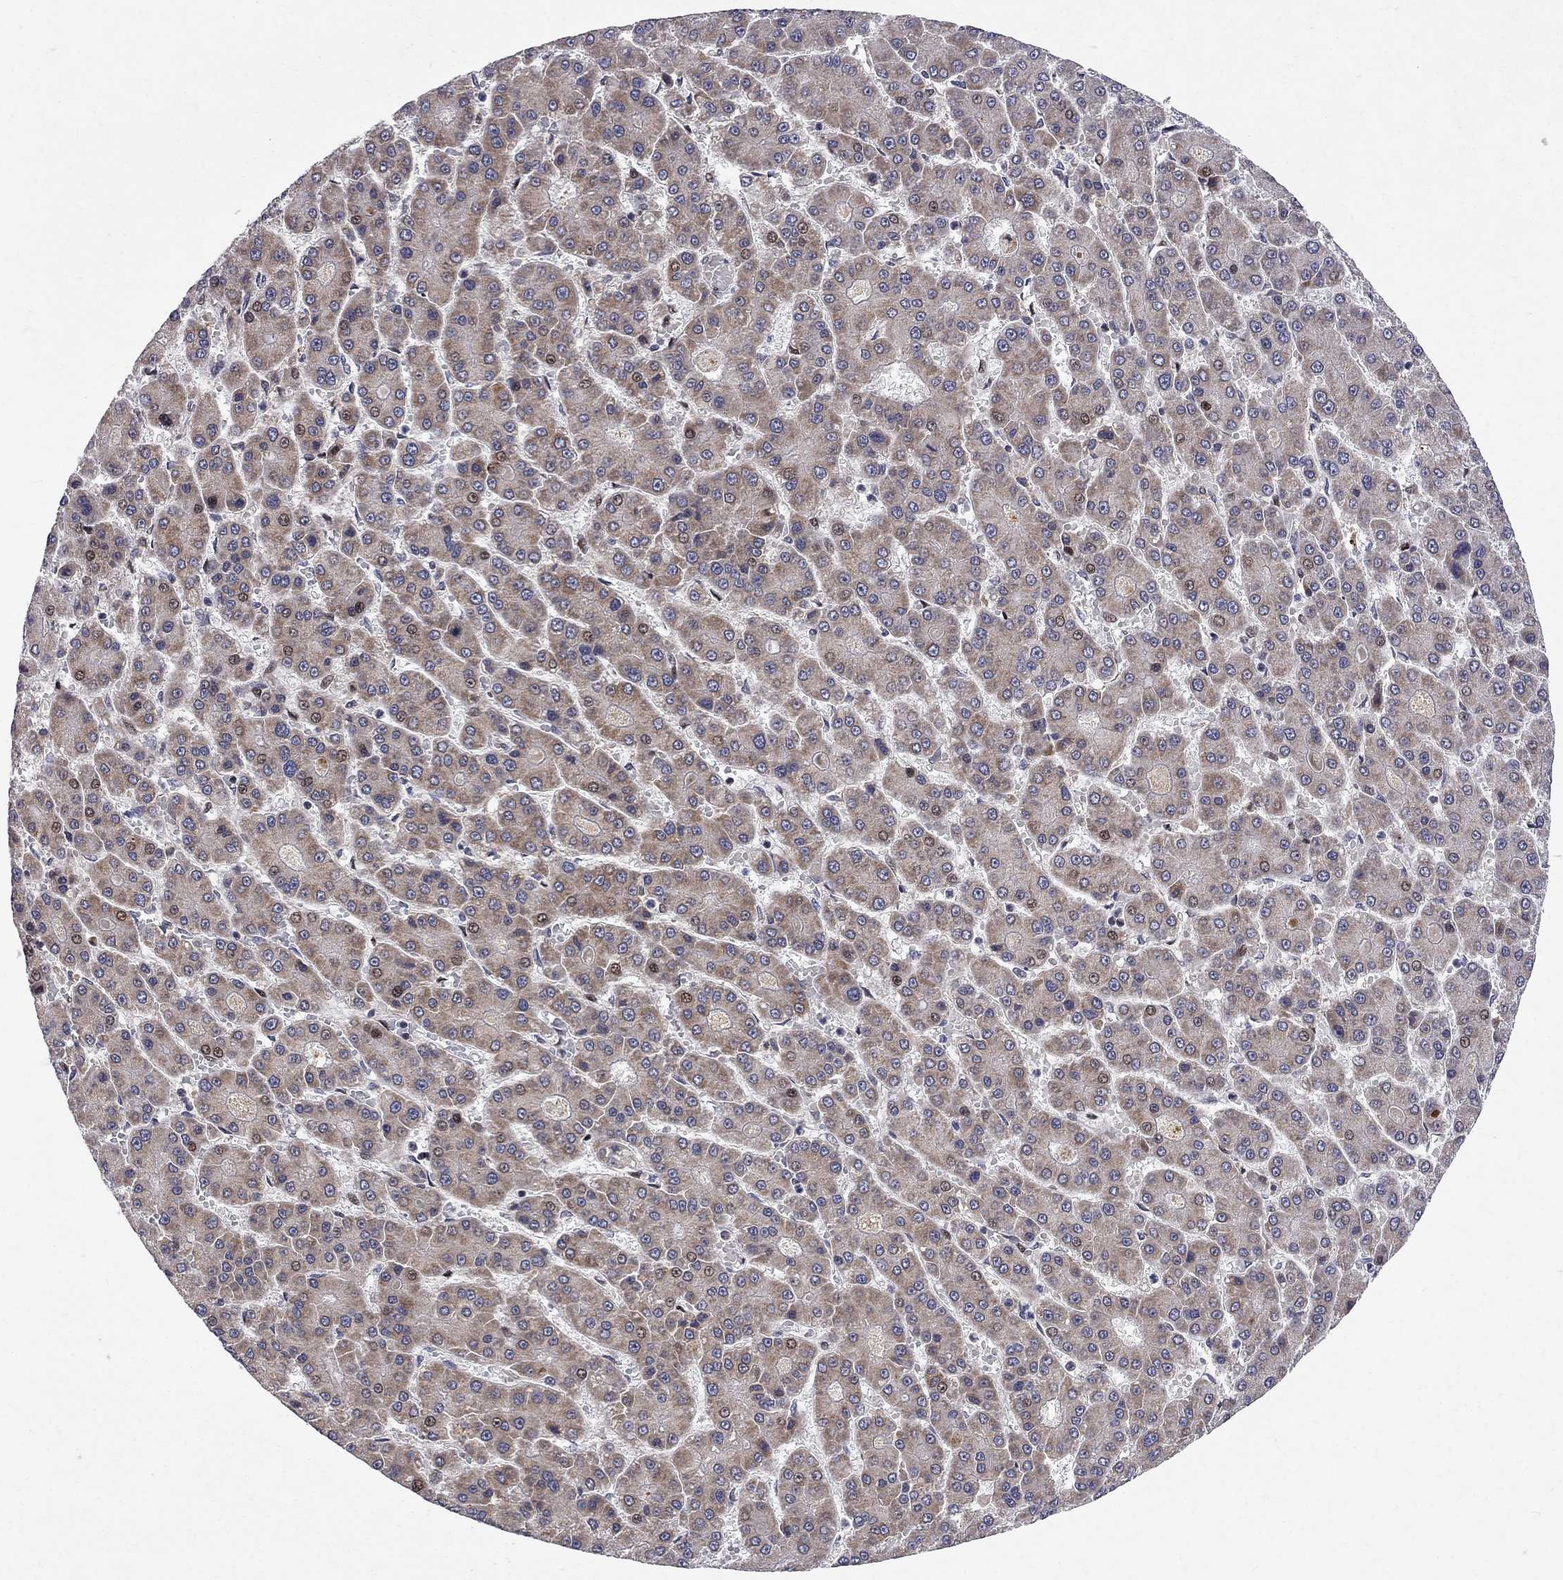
{"staining": {"intensity": "moderate", "quantity": "<25%", "location": "nuclear"}, "tissue": "liver cancer", "cell_type": "Tumor cells", "image_type": "cancer", "snomed": [{"axis": "morphology", "description": "Carcinoma, Hepatocellular, NOS"}, {"axis": "topography", "description": "Liver"}], "caption": "Liver cancer tissue reveals moderate nuclear staining in approximately <25% of tumor cells", "gene": "CNOT11", "patient": {"sex": "male", "age": 70}}